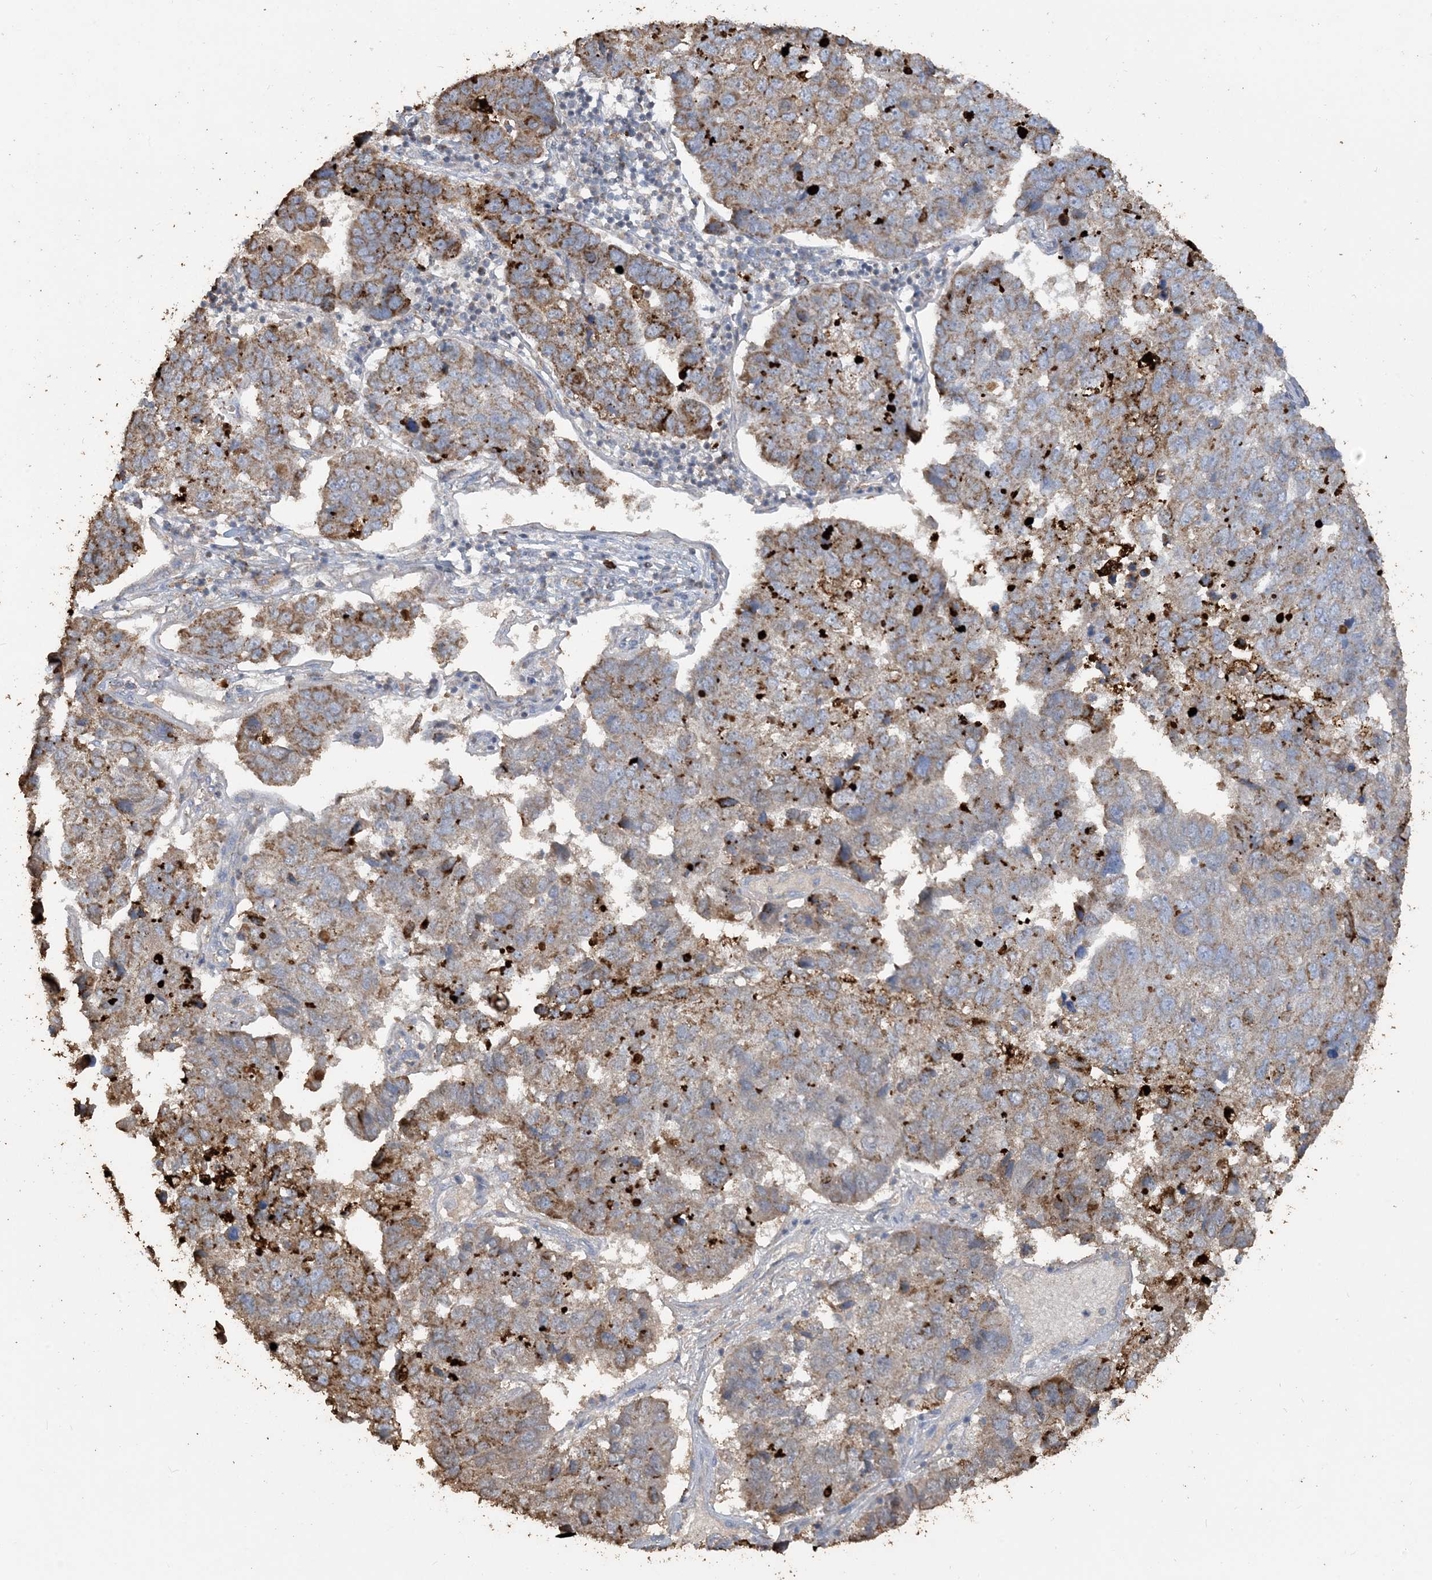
{"staining": {"intensity": "strong", "quantity": "25%-75%", "location": "cytoplasmic/membranous"}, "tissue": "pancreatic cancer", "cell_type": "Tumor cells", "image_type": "cancer", "snomed": [{"axis": "morphology", "description": "Adenocarcinoma, NOS"}, {"axis": "topography", "description": "Pancreas"}], "caption": "Immunohistochemical staining of pancreatic cancer (adenocarcinoma) reveals high levels of strong cytoplasmic/membranous protein staining in approximately 25%-75% of tumor cells.", "gene": "SFMBT2", "patient": {"sex": "female", "age": 61}}